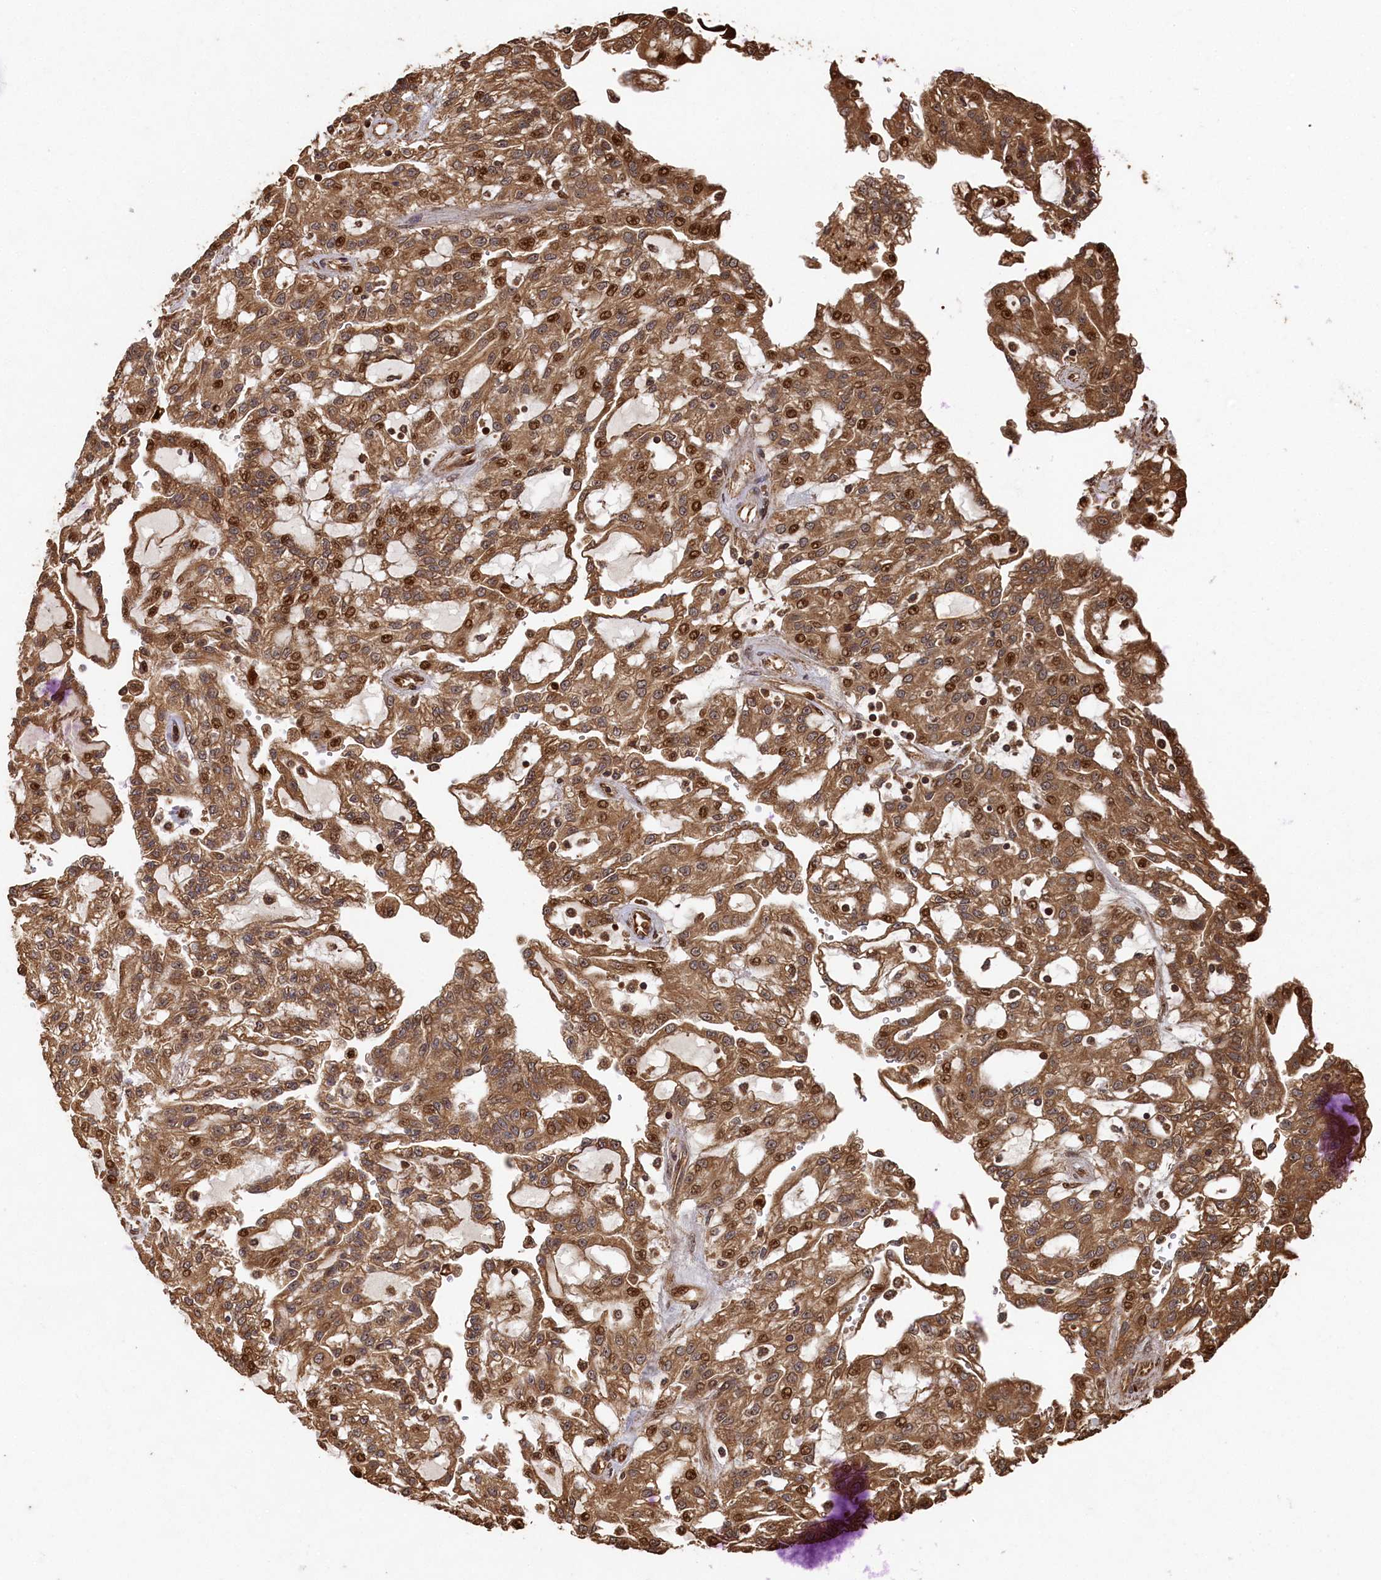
{"staining": {"intensity": "moderate", "quantity": ">75%", "location": "cytoplasmic/membranous,nuclear"}, "tissue": "renal cancer", "cell_type": "Tumor cells", "image_type": "cancer", "snomed": [{"axis": "morphology", "description": "Adenocarcinoma, NOS"}, {"axis": "topography", "description": "Kidney"}], "caption": "Immunohistochemical staining of renal adenocarcinoma shows medium levels of moderate cytoplasmic/membranous and nuclear protein expression in about >75% of tumor cells. The staining was performed using DAB to visualize the protein expression in brown, while the nuclei were stained in blue with hematoxylin (Magnification: 20x).", "gene": "PIGN", "patient": {"sex": "male", "age": 63}}